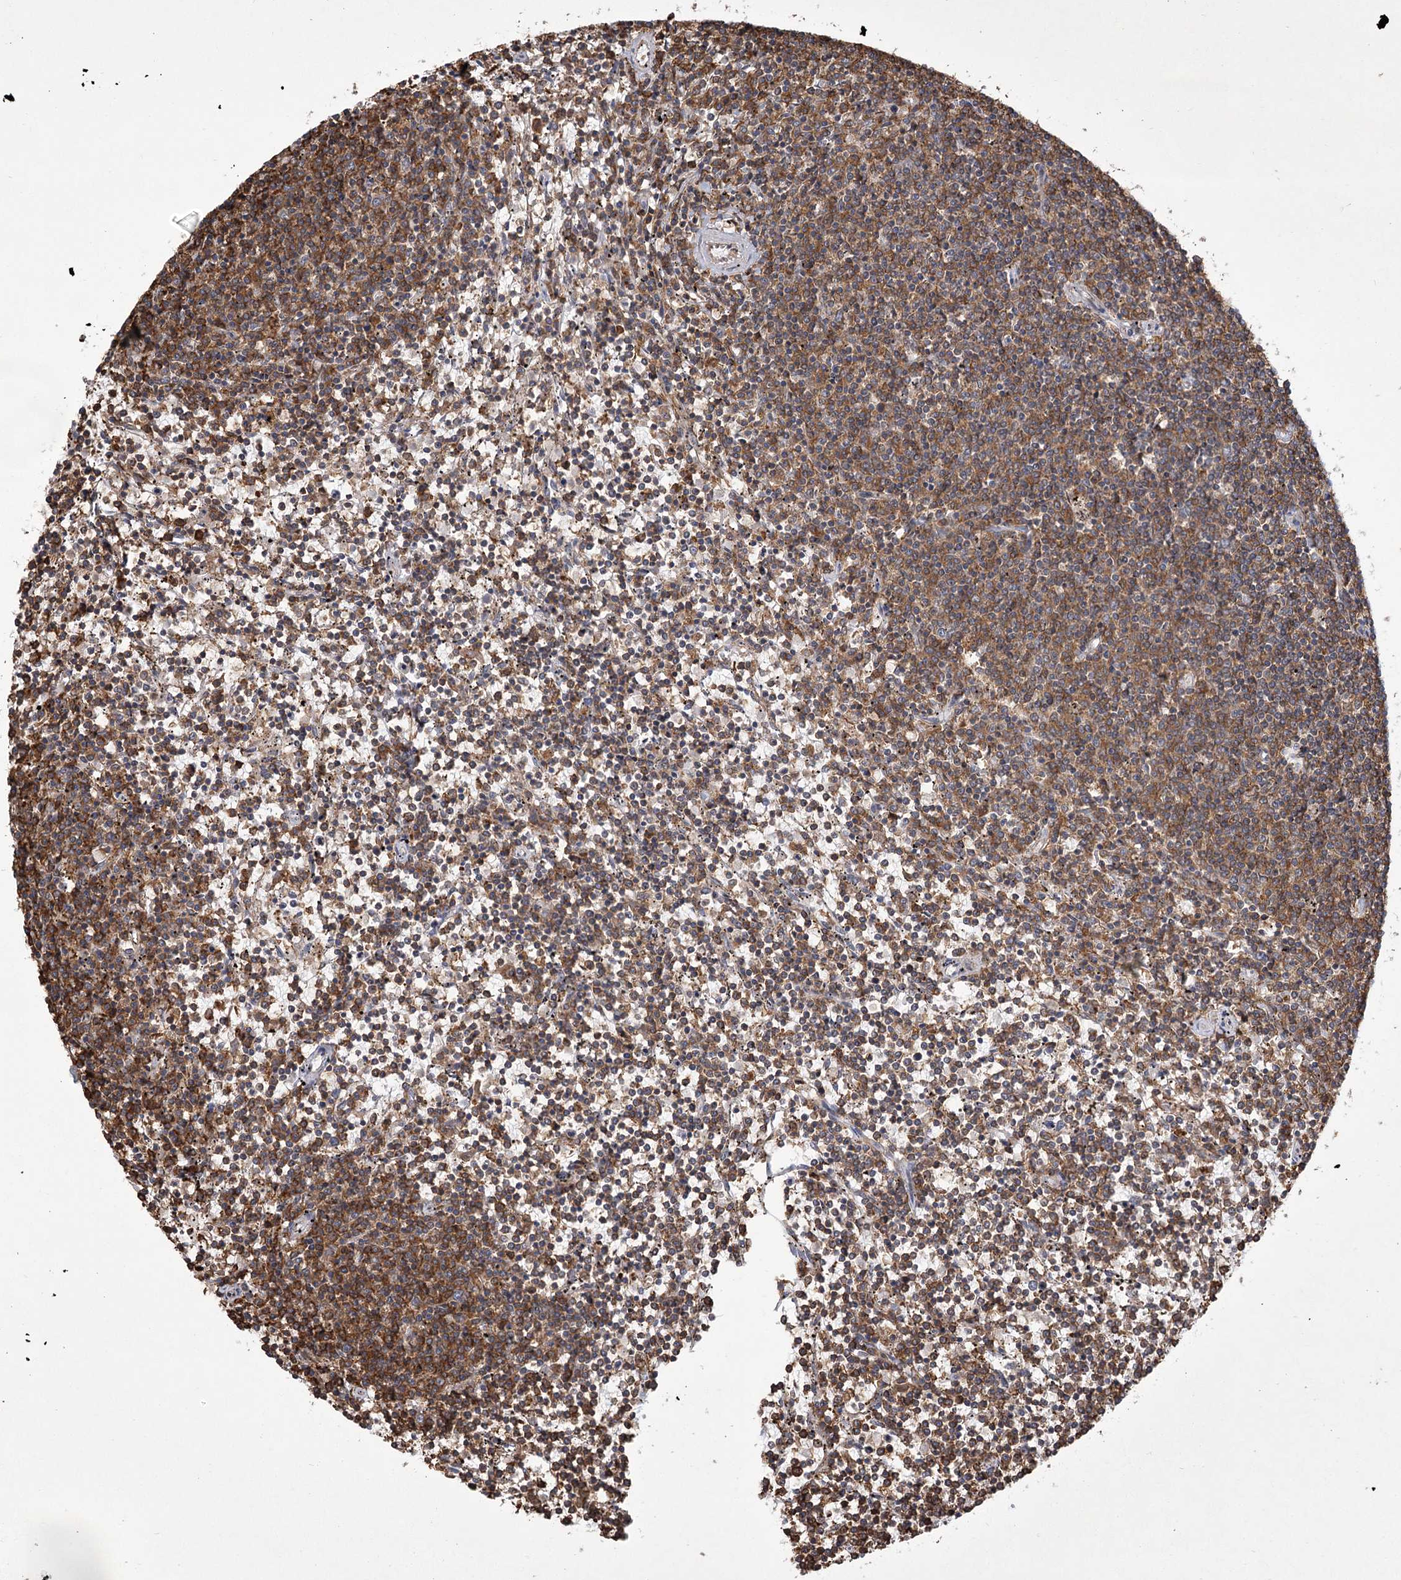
{"staining": {"intensity": "moderate", "quantity": ">75%", "location": "cytoplasmic/membranous"}, "tissue": "lymphoma", "cell_type": "Tumor cells", "image_type": "cancer", "snomed": [{"axis": "morphology", "description": "Malignant lymphoma, non-Hodgkin's type, Low grade"}, {"axis": "topography", "description": "Spleen"}], "caption": "About >75% of tumor cells in low-grade malignant lymphoma, non-Hodgkin's type reveal moderate cytoplasmic/membranous protein staining as visualized by brown immunohistochemical staining.", "gene": "MEPE", "patient": {"sex": "female", "age": 50}}